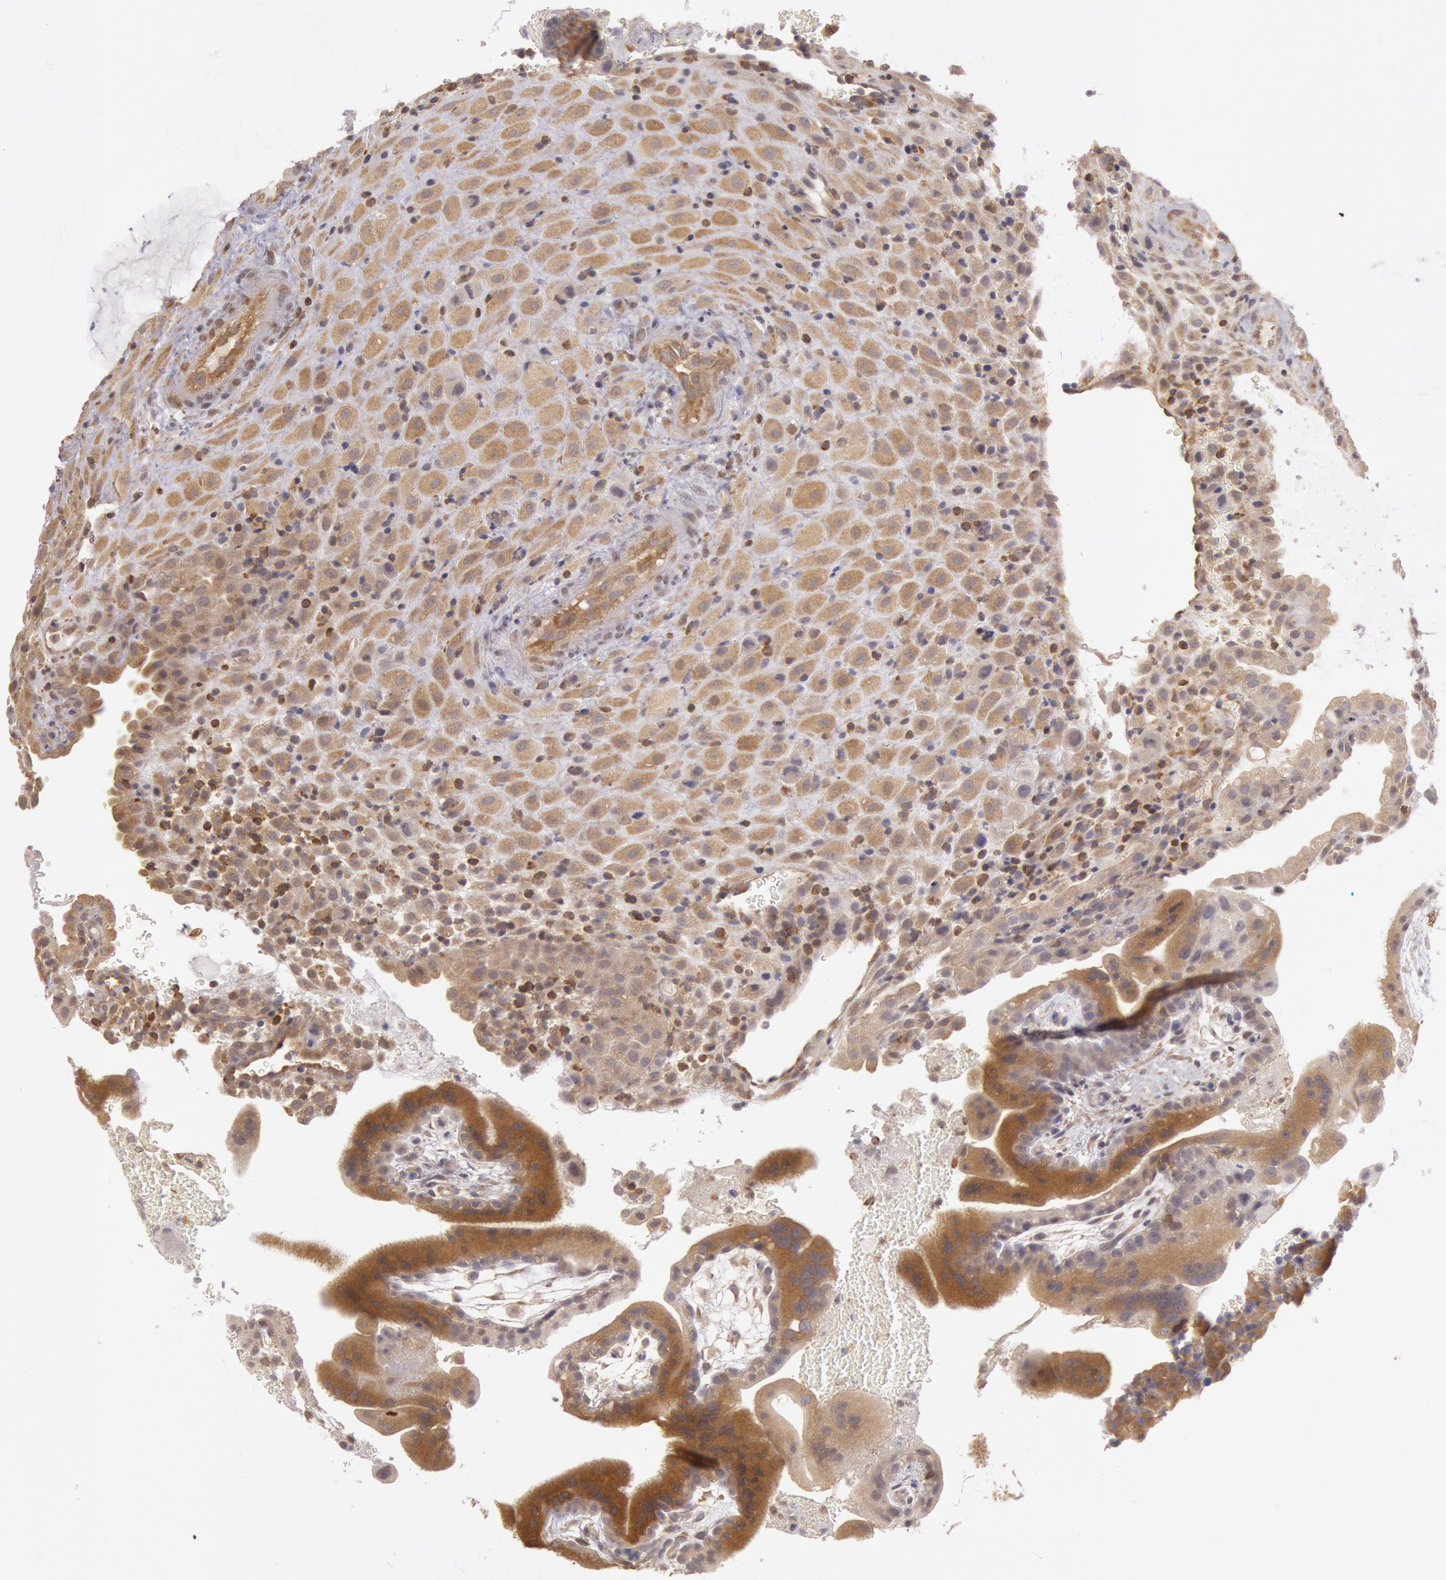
{"staining": {"intensity": "moderate", "quantity": ">75%", "location": "cytoplasmic/membranous"}, "tissue": "placenta", "cell_type": "Decidual cells", "image_type": "normal", "snomed": [{"axis": "morphology", "description": "Normal tissue, NOS"}, {"axis": "topography", "description": "Placenta"}], "caption": "Moderate cytoplasmic/membranous staining is identified in approximately >75% of decidual cells in unremarkable placenta.", "gene": "NMT2", "patient": {"sex": "female", "age": 19}}